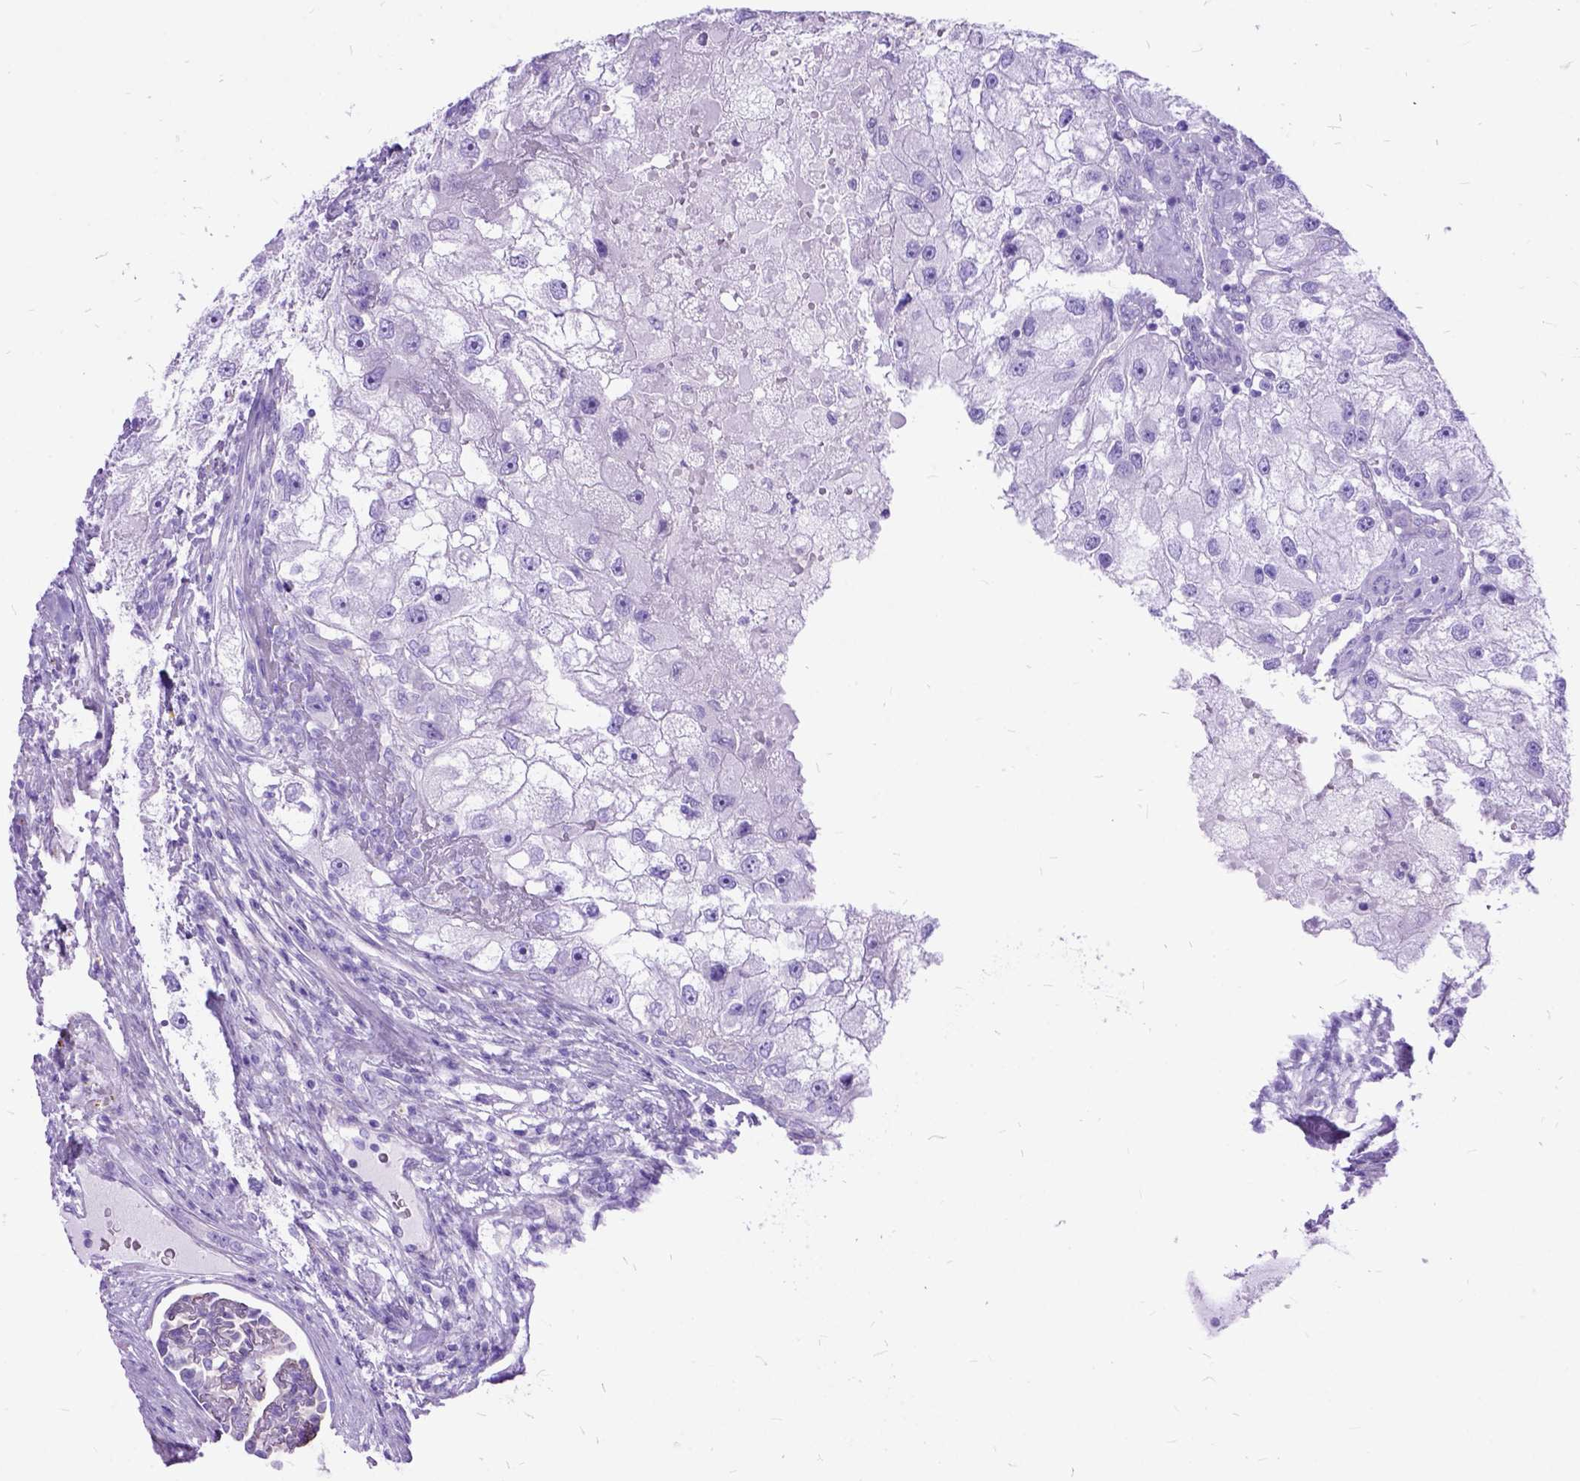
{"staining": {"intensity": "negative", "quantity": "none", "location": "none"}, "tissue": "renal cancer", "cell_type": "Tumor cells", "image_type": "cancer", "snomed": [{"axis": "morphology", "description": "Adenocarcinoma, NOS"}, {"axis": "topography", "description": "Kidney"}], "caption": "This is a micrograph of immunohistochemistry (IHC) staining of renal cancer, which shows no staining in tumor cells. The staining was performed using DAB to visualize the protein expression in brown, while the nuclei were stained in blue with hematoxylin (Magnification: 20x).", "gene": "ARL9", "patient": {"sex": "male", "age": 63}}